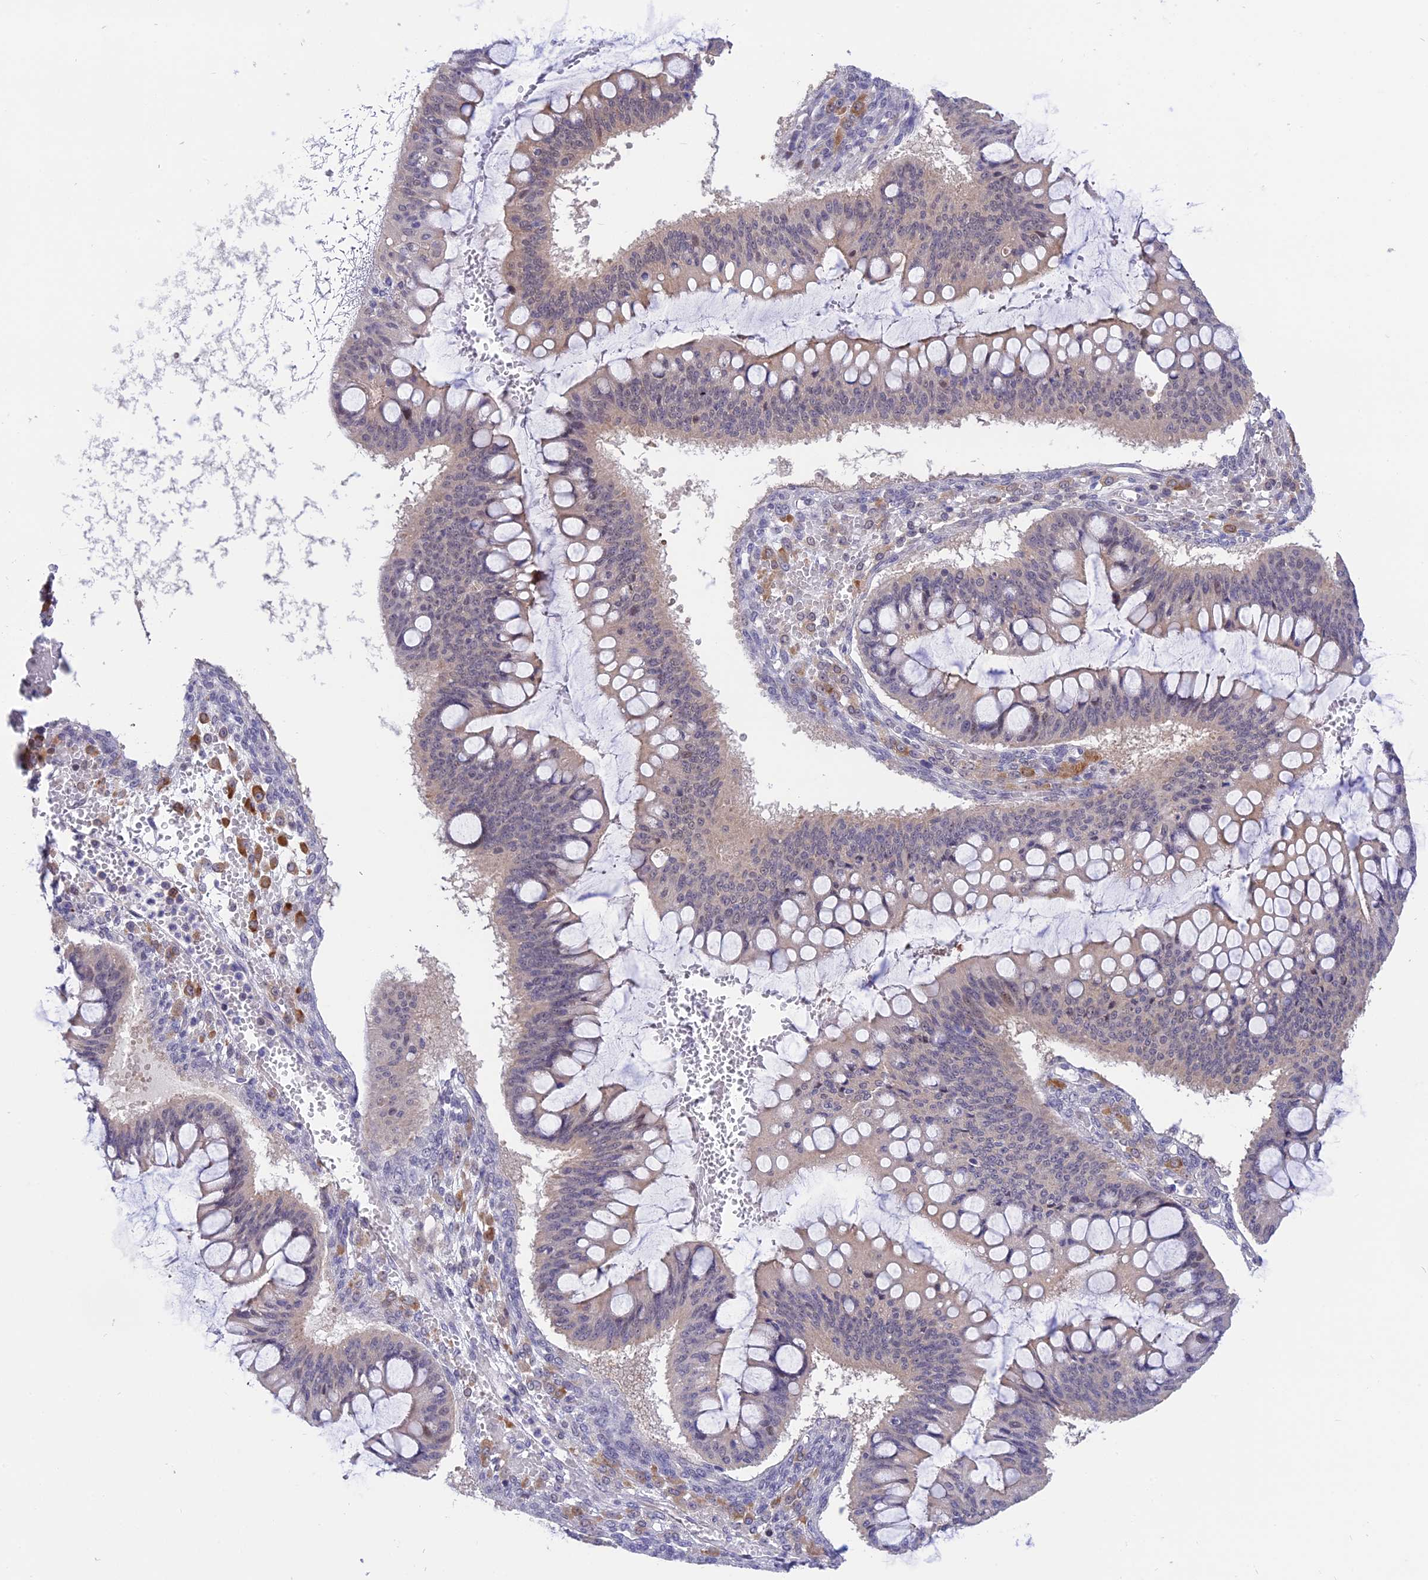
{"staining": {"intensity": "weak", "quantity": "<25%", "location": "cytoplasmic/membranous,nuclear"}, "tissue": "ovarian cancer", "cell_type": "Tumor cells", "image_type": "cancer", "snomed": [{"axis": "morphology", "description": "Cystadenocarcinoma, mucinous, NOS"}, {"axis": "topography", "description": "Ovary"}], "caption": "IHC image of neoplastic tissue: ovarian cancer stained with DAB (3,3'-diaminobenzidine) shows no significant protein positivity in tumor cells.", "gene": "KCTD14", "patient": {"sex": "female", "age": 73}}